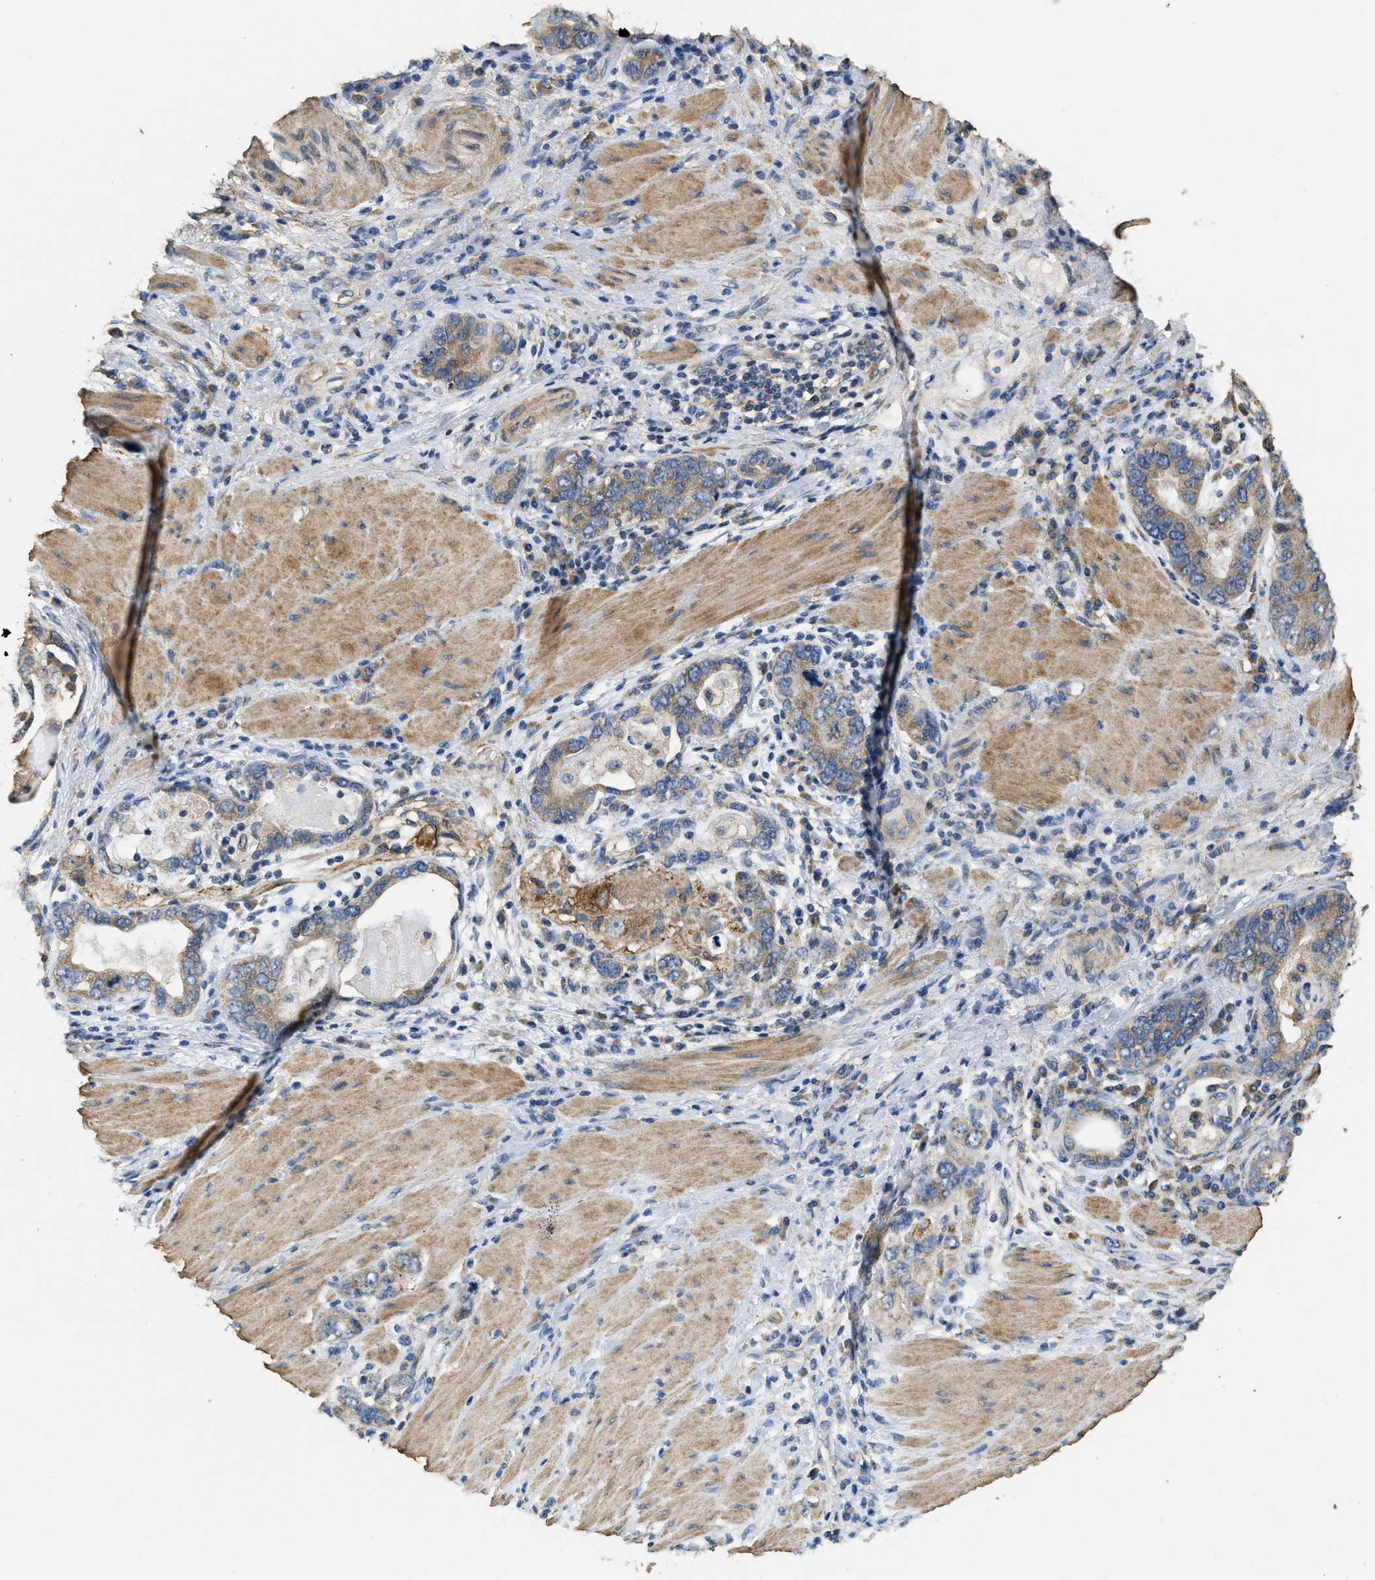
{"staining": {"intensity": "moderate", "quantity": ">75%", "location": "cytoplasmic/membranous"}, "tissue": "stomach cancer", "cell_type": "Tumor cells", "image_type": "cancer", "snomed": [{"axis": "morphology", "description": "Adenocarcinoma, NOS"}, {"axis": "topography", "description": "Stomach, lower"}], "caption": "Stomach cancer stained with a protein marker exhibits moderate staining in tumor cells.", "gene": "THBS2", "patient": {"sex": "female", "age": 93}}